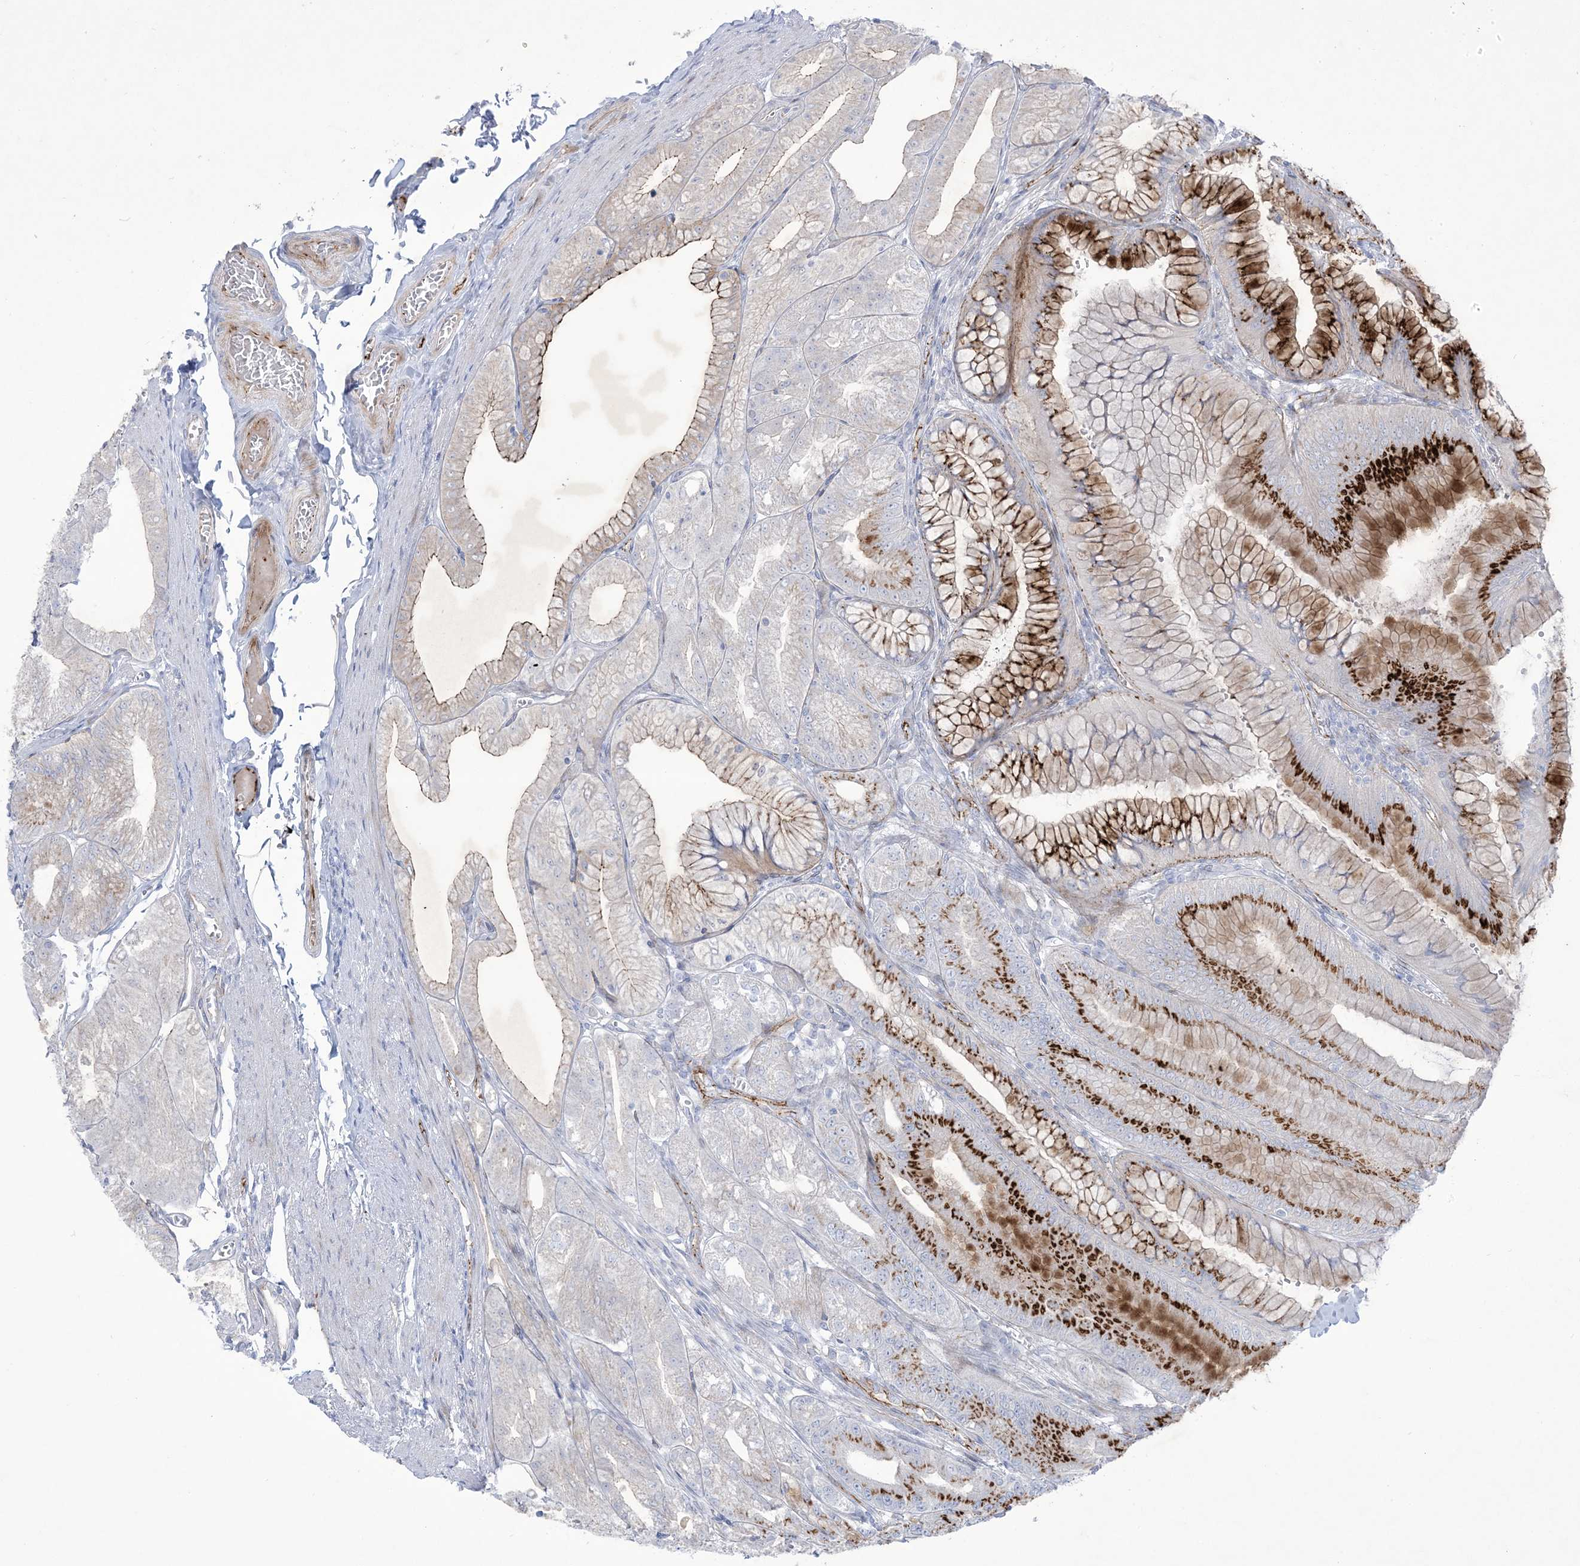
{"staining": {"intensity": "strong", "quantity": "25%-75%", "location": "cytoplasmic/membranous"}, "tissue": "stomach", "cell_type": "Glandular cells", "image_type": "normal", "snomed": [{"axis": "morphology", "description": "Normal tissue, NOS"}, {"axis": "topography", "description": "Stomach, lower"}], "caption": "Protein expression analysis of normal stomach demonstrates strong cytoplasmic/membranous staining in about 25%-75% of glandular cells. The protein of interest is shown in brown color, while the nuclei are stained blue.", "gene": "B3GNT7", "patient": {"sex": "male", "age": 71}}